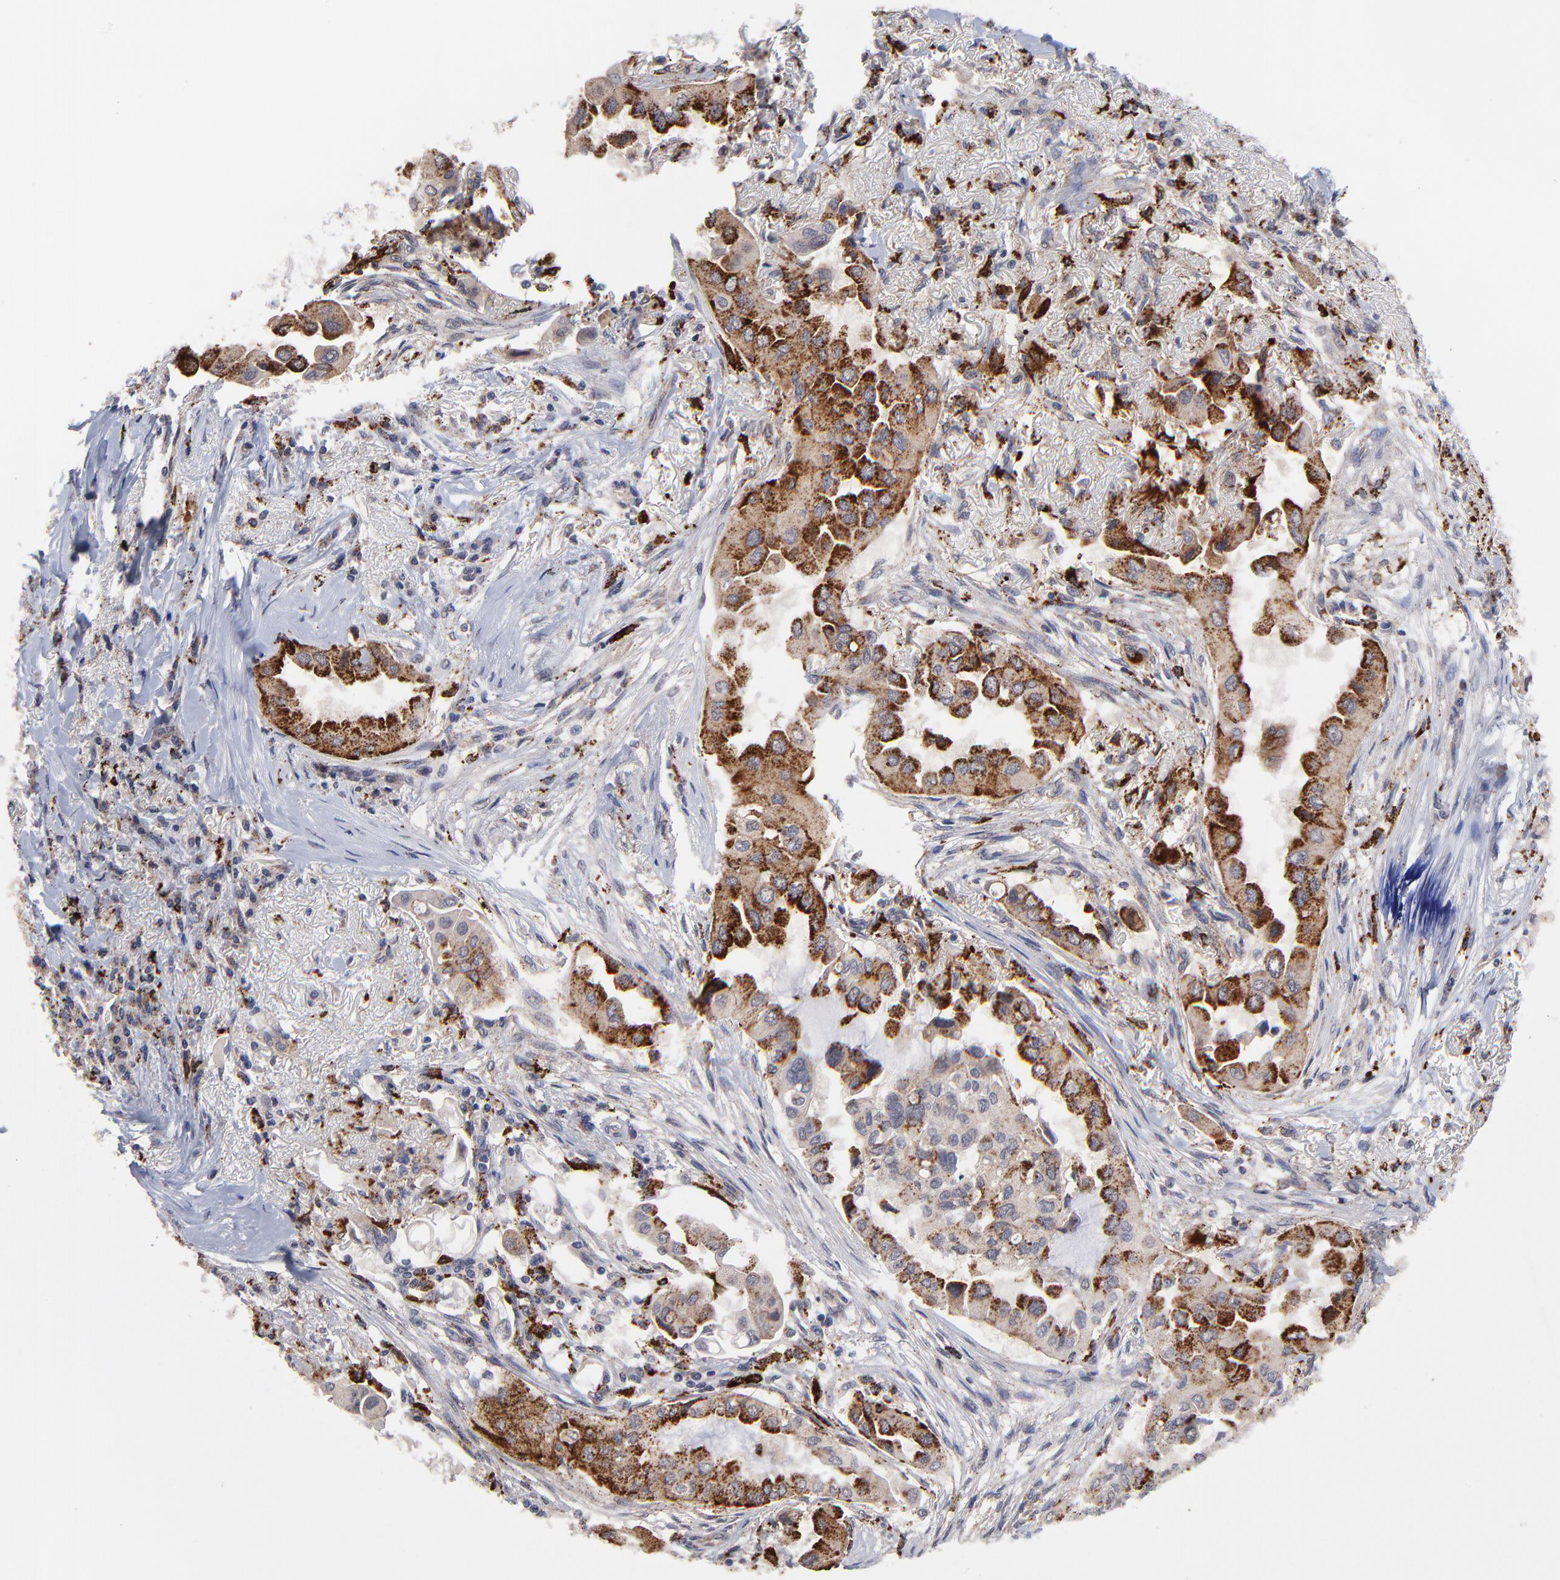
{"staining": {"intensity": "moderate", "quantity": "25%-75%", "location": "cytoplasmic/membranous"}, "tissue": "lung cancer", "cell_type": "Tumor cells", "image_type": "cancer", "snomed": [{"axis": "morphology", "description": "Adenocarcinoma, NOS"}, {"axis": "topography", "description": "Lung"}], "caption": "Immunohistochemical staining of adenocarcinoma (lung) reveals medium levels of moderate cytoplasmic/membranous protein staining in about 25%-75% of tumor cells.", "gene": "PDE4B", "patient": {"sex": "female", "age": 76}}